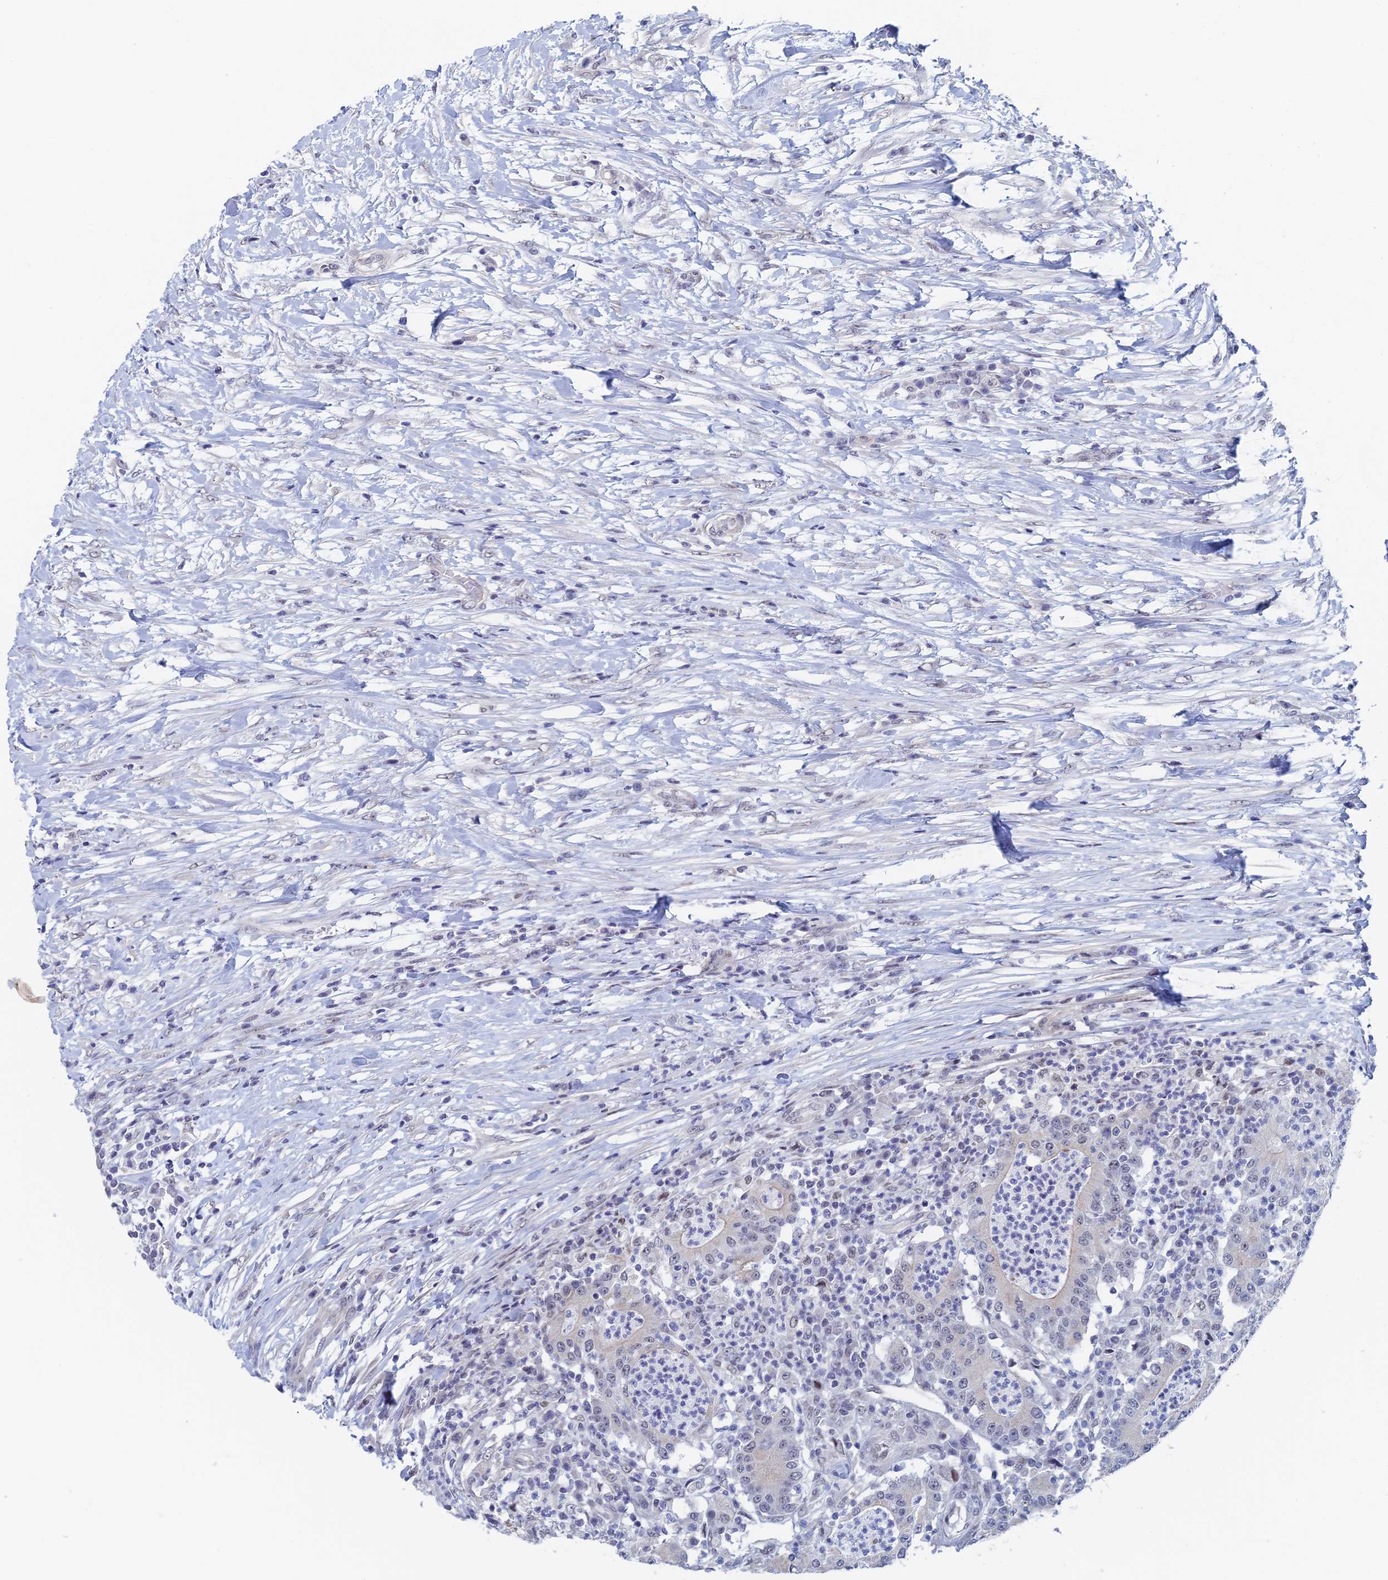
{"staining": {"intensity": "negative", "quantity": "none", "location": "none"}, "tissue": "colorectal cancer", "cell_type": "Tumor cells", "image_type": "cancer", "snomed": [{"axis": "morphology", "description": "Adenocarcinoma, NOS"}, {"axis": "topography", "description": "Colon"}], "caption": "The photomicrograph shows no staining of tumor cells in adenocarcinoma (colorectal).", "gene": "GMNC", "patient": {"sex": "male", "age": 83}}